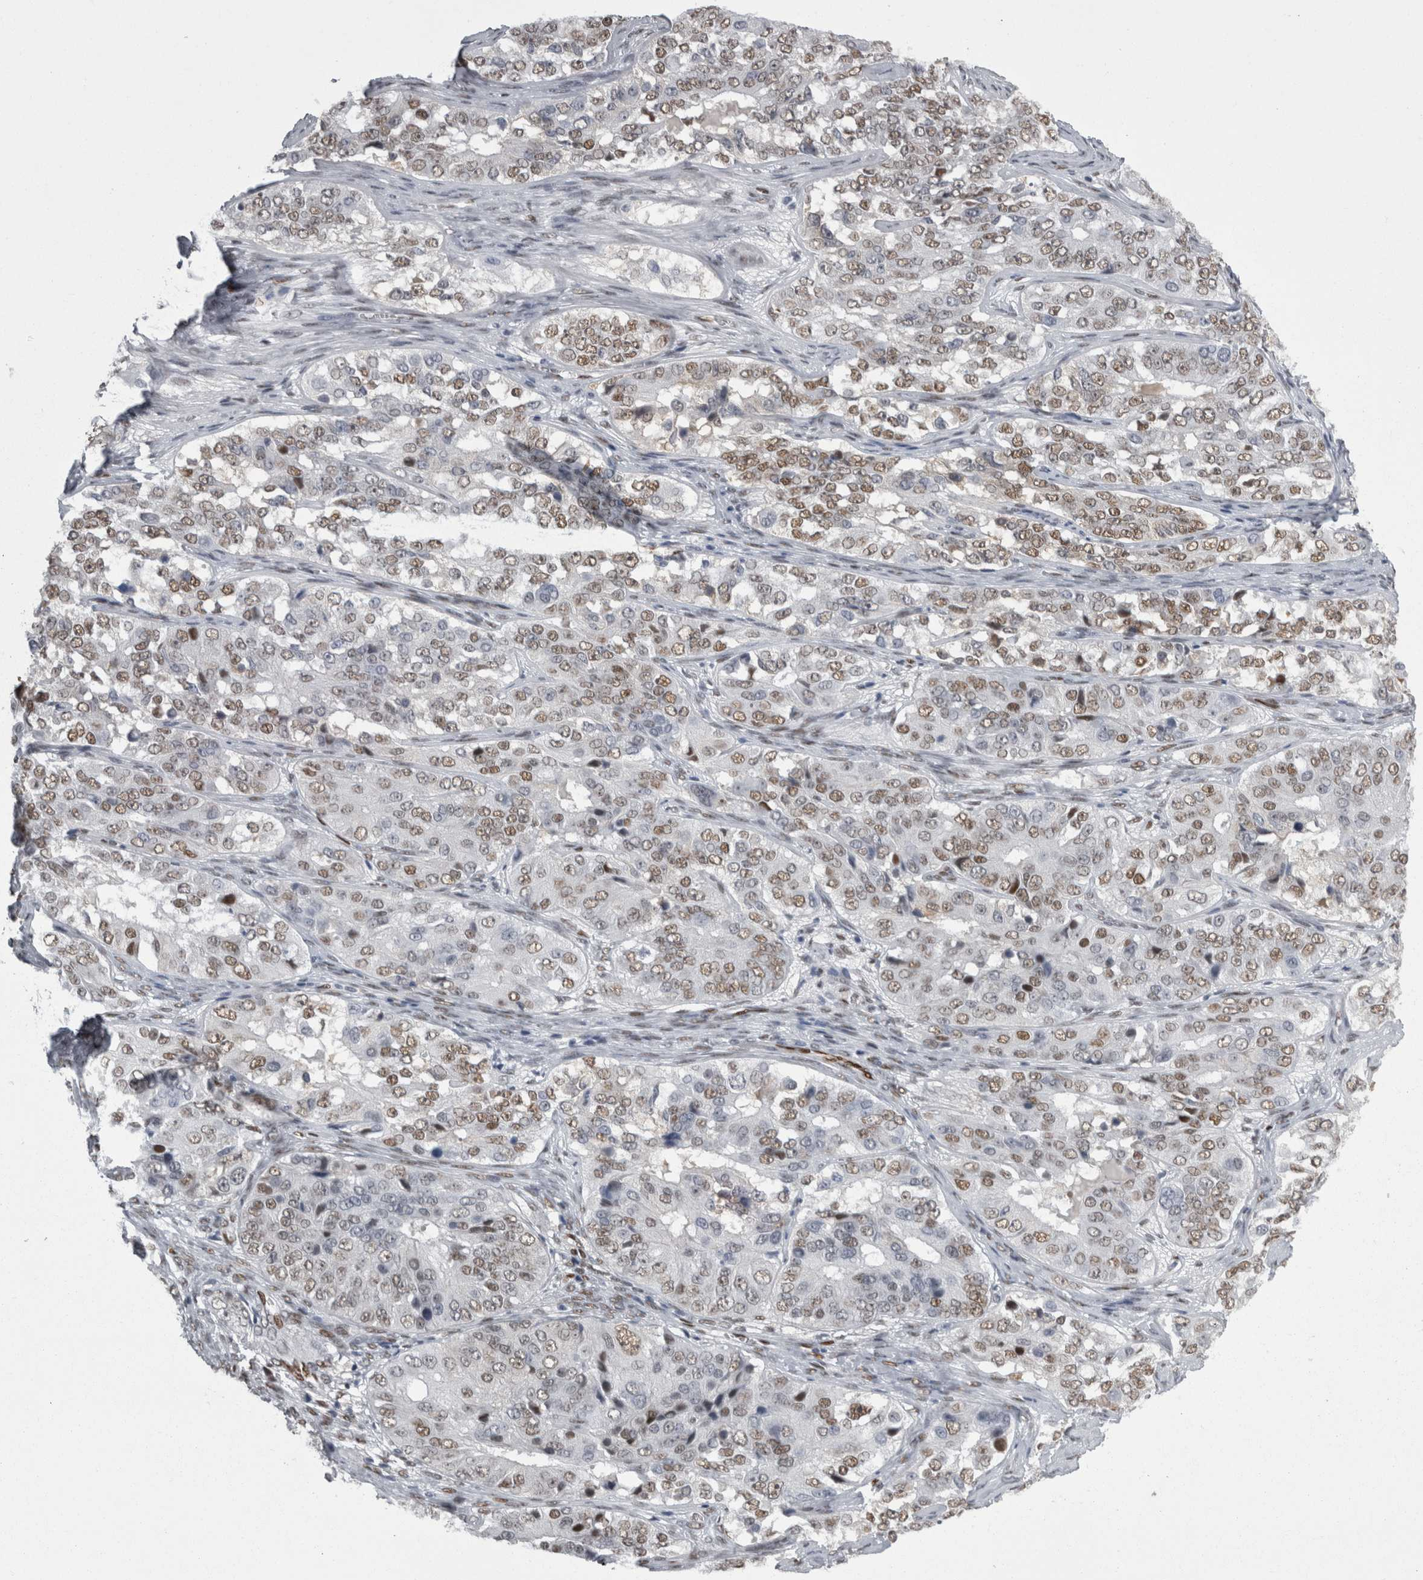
{"staining": {"intensity": "weak", "quantity": ">75%", "location": "nuclear"}, "tissue": "ovarian cancer", "cell_type": "Tumor cells", "image_type": "cancer", "snomed": [{"axis": "morphology", "description": "Carcinoma, endometroid"}, {"axis": "topography", "description": "Ovary"}], "caption": "Ovarian cancer stained with DAB immunohistochemistry (IHC) reveals low levels of weak nuclear positivity in approximately >75% of tumor cells.", "gene": "C1orf54", "patient": {"sex": "female", "age": 51}}